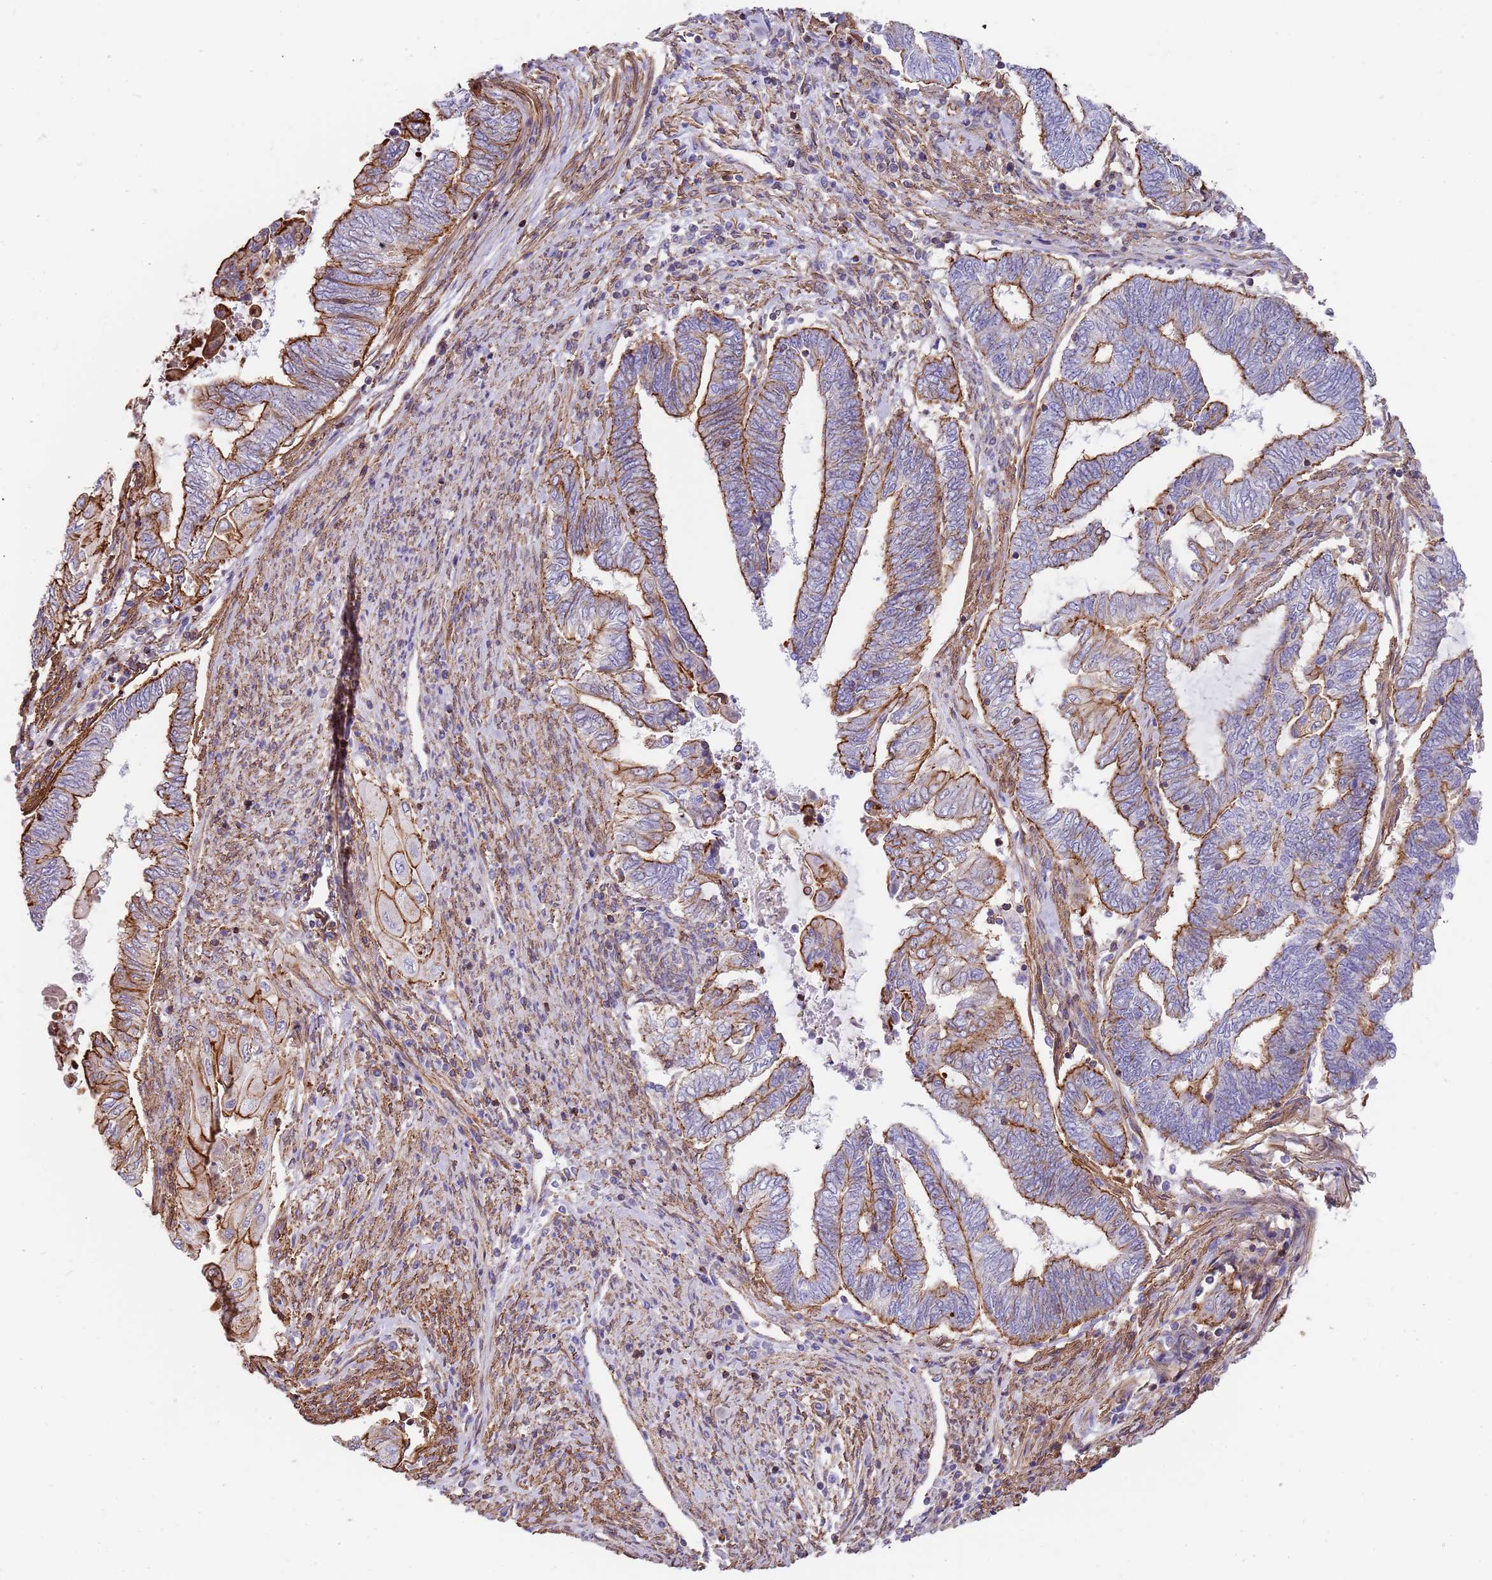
{"staining": {"intensity": "moderate", "quantity": ">75%", "location": "cytoplasmic/membranous"}, "tissue": "endometrial cancer", "cell_type": "Tumor cells", "image_type": "cancer", "snomed": [{"axis": "morphology", "description": "Adenocarcinoma, NOS"}, {"axis": "topography", "description": "Uterus"}, {"axis": "topography", "description": "Endometrium"}], "caption": "Protein staining shows moderate cytoplasmic/membranous staining in approximately >75% of tumor cells in endometrial cancer. The staining was performed using DAB to visualize the protein expression in brown, while the nuclei were stained in blue with hematoxylin (Magnification: 20x).", "gene": "GFRAL", "patient": {"sex": "female", "age": 70}}